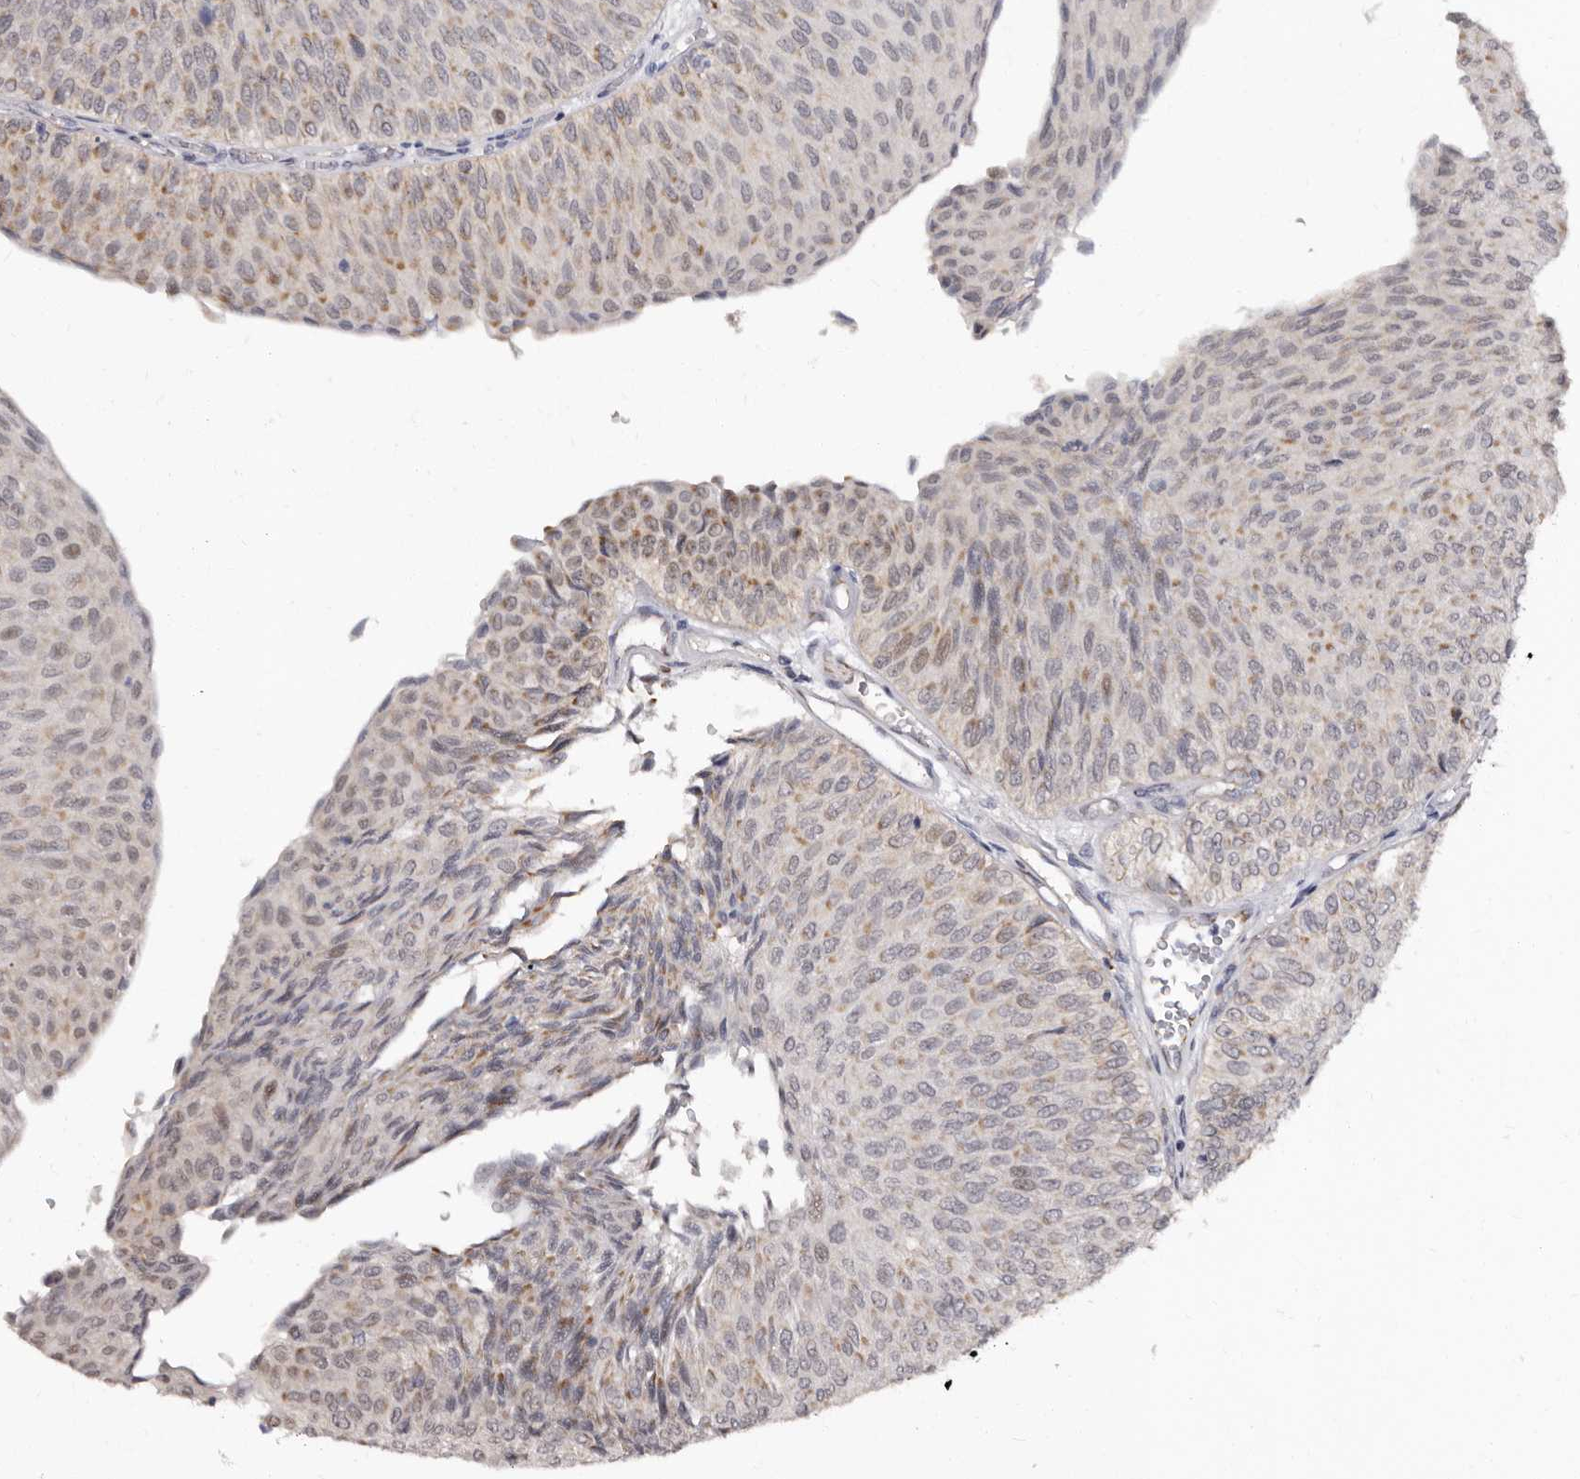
{"staining": {"intensity": "weak", "quantity": ">75%", "location": "cytoplasmic/membranous,nuclear"}, "tissue": "urothelial cancer", "cell_type": "Tumor cells", "image_type": "cancer", "snomed": [{"axis": "morphology", "description": "Urothelial carcinoma, Low grade"}, {"axis": "topography", "description": "Urinary bladder"}], "caption": "Immunohistochemical staining of low-grade urothelial carcinoma displays low levels of weak cytoplasmic/membranous and nuclear positivity in approximately >75% of tumor cells.", "gene": "PHF20L1", "patient": {"sex": "male", "age": 78}}